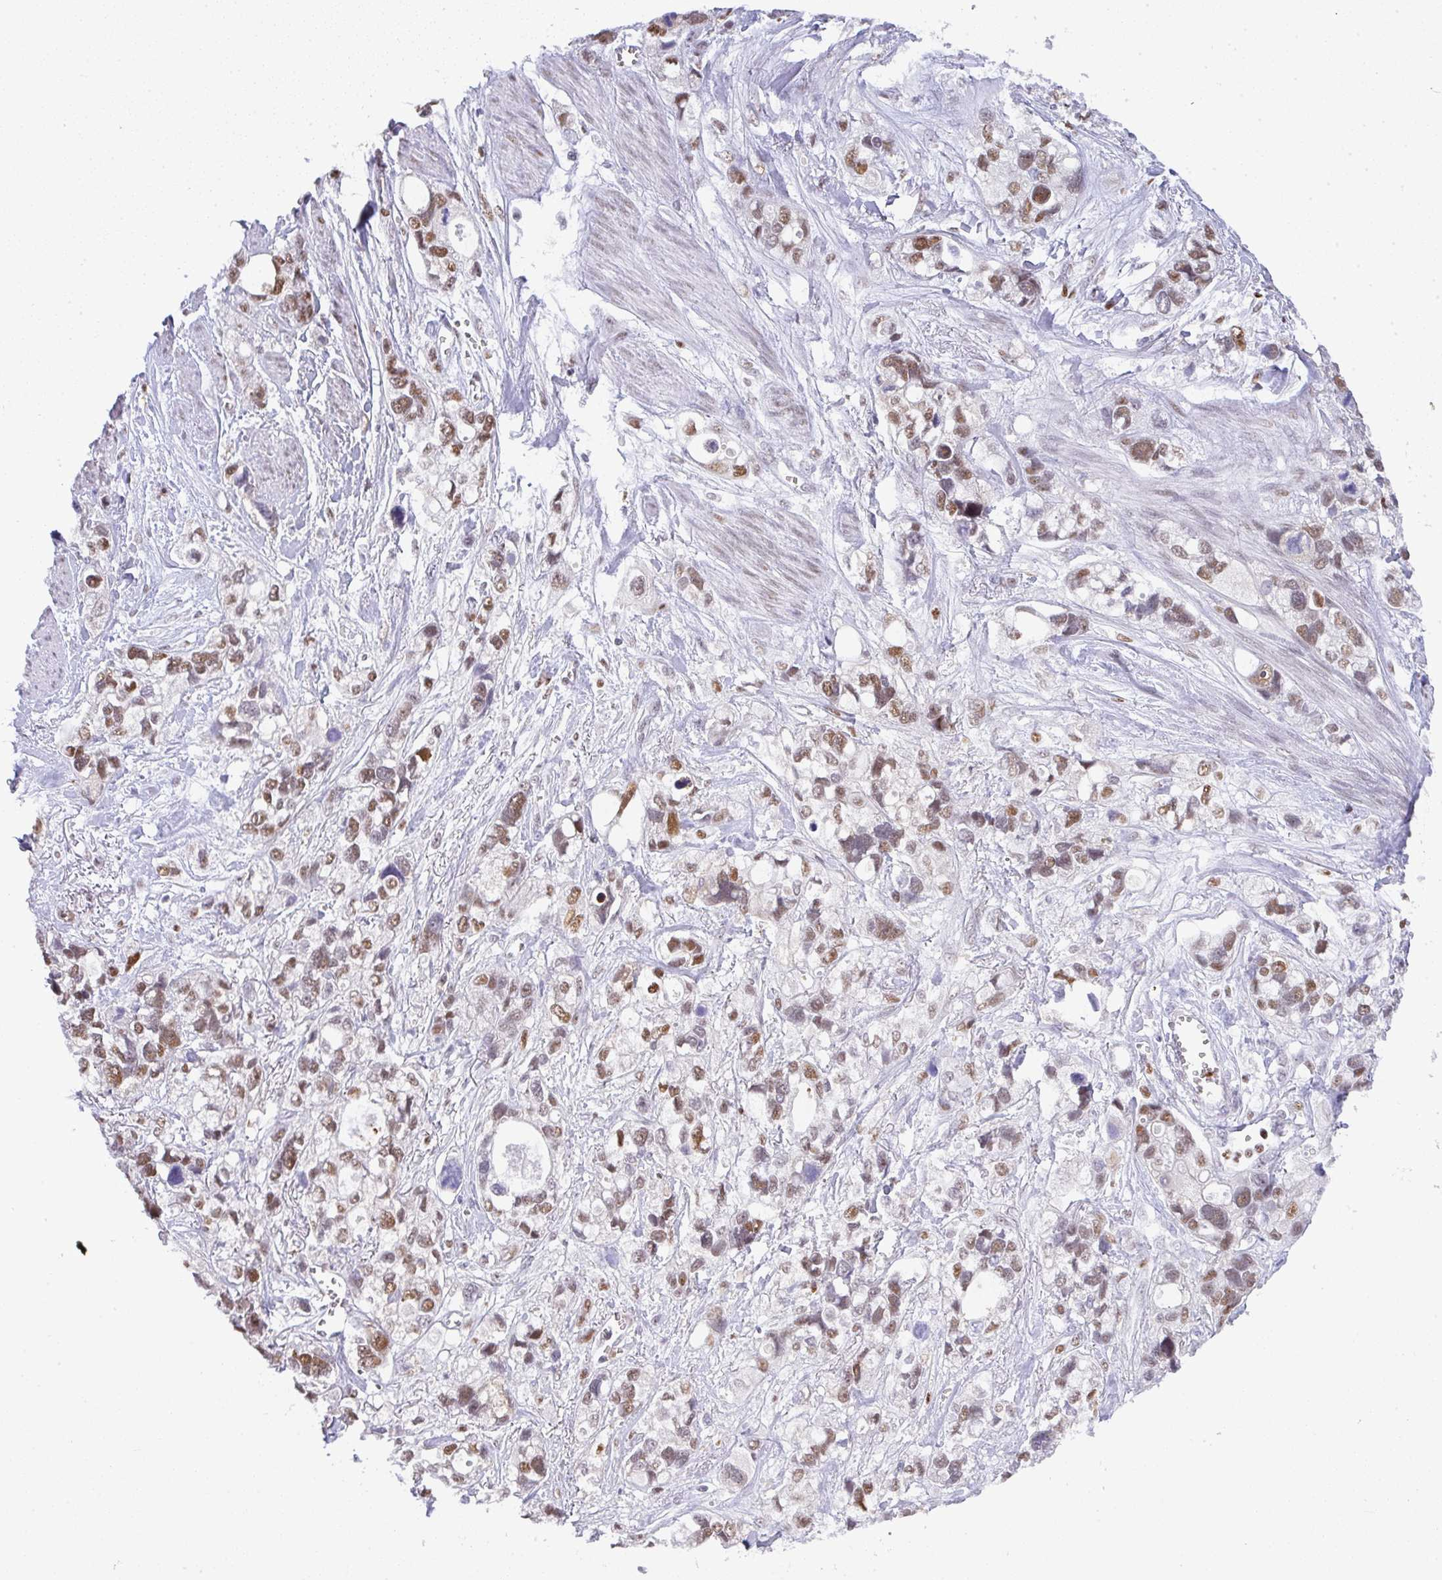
{"staining": {"intensity": "moderate", "quantity": ">75%", "location": "nuclear"}, "tissue": "stomach cancer", "cell_type": "Tumor cells", "image_type": "cancer", "snomed": [{"axis": "morphology", "description": "Adenocarcinoma, NOS"}, {"axis": "topography", "description": "Stomach, upper"}], "caption": "DAB (3,3'-diaminobenzidine) immunohistochemical staining of human stomach cancer reveals moderate nuclear protein staining in about >75% of tumor cells.", "gene": "BBX", "patient": {"sex": "female", "age": 81}}